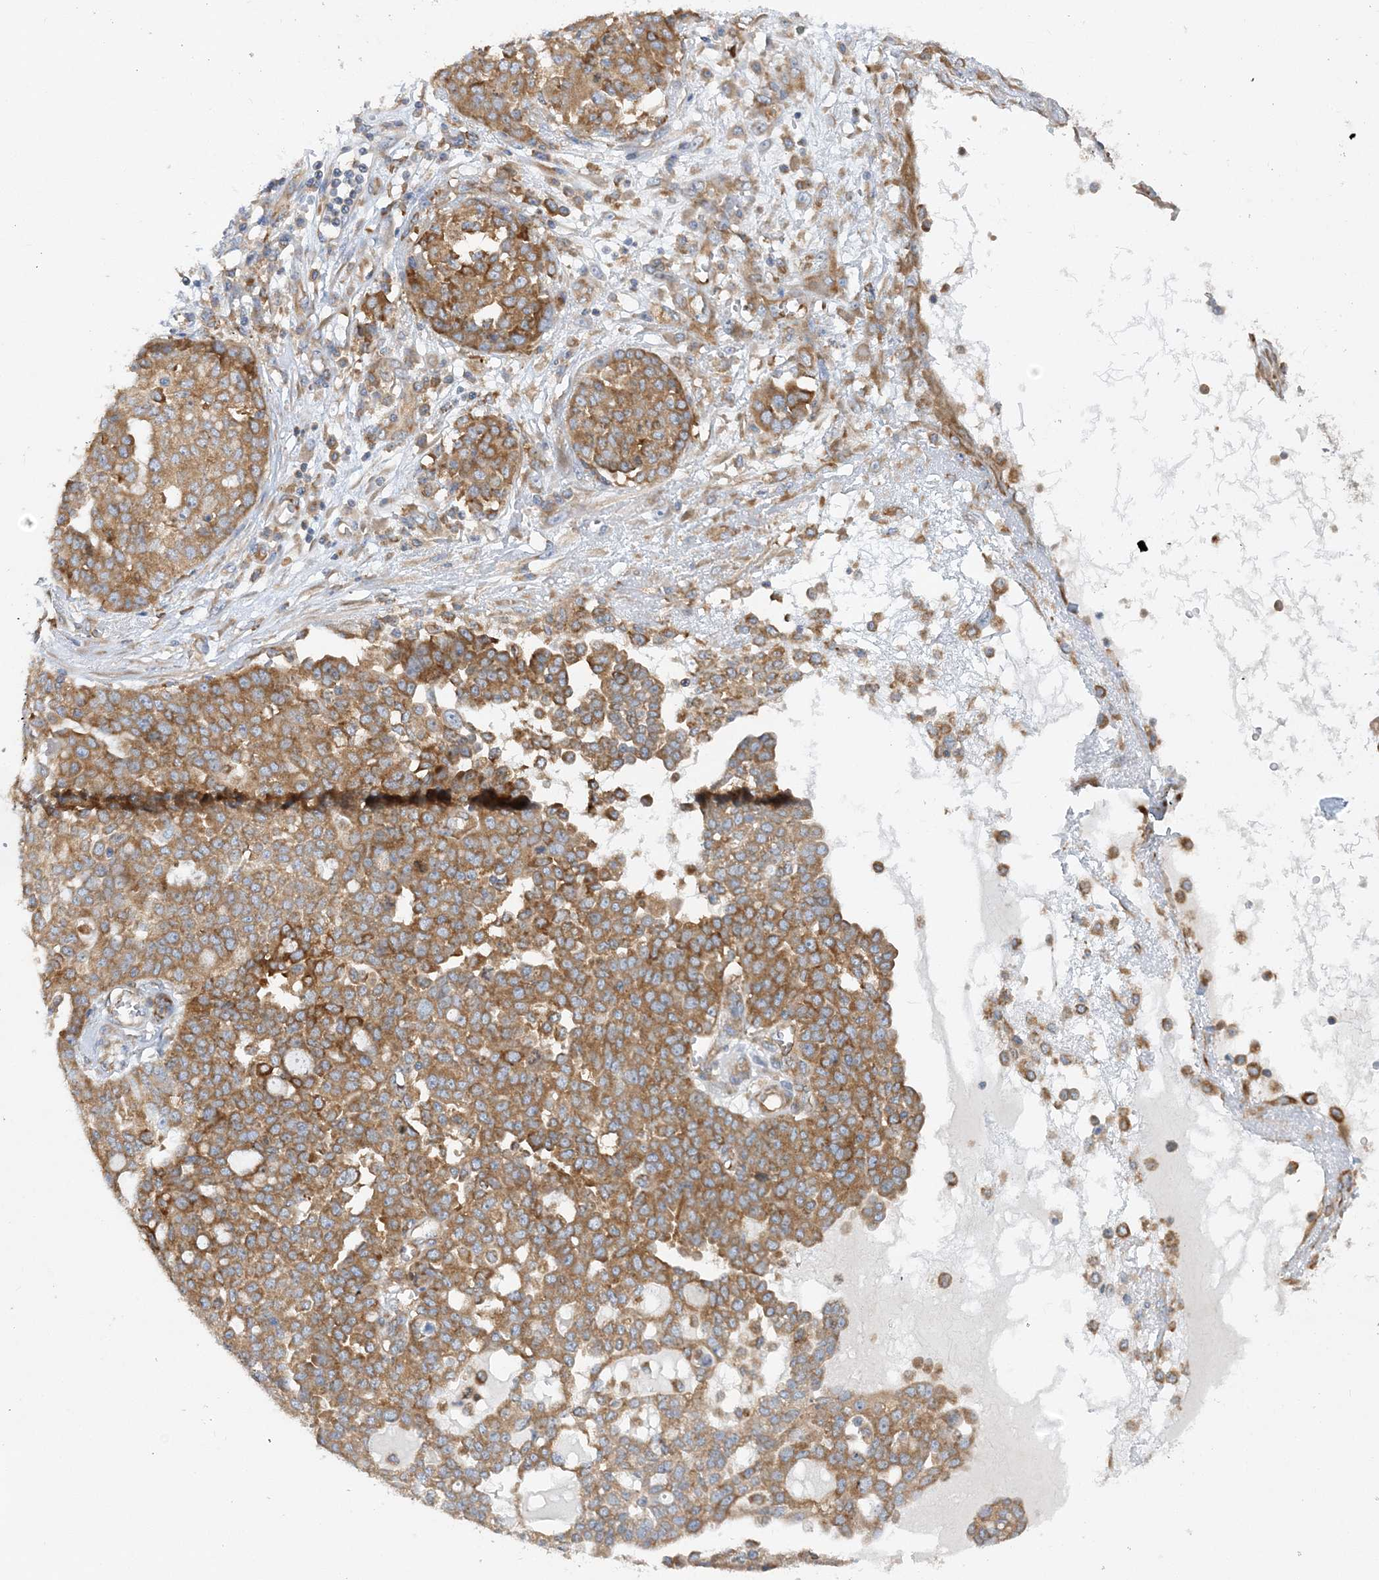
{"staining": {"intensity": "moderate", "quantity": ">75%", "location": "cytoplasmic/membranous"}, "tissue": "ovarian cancer", "cell_type": "Tumor cells", "image_type": "cancer", "snomed": [{"axis": "morphology", "description": "Cystadenocarcinoma, serous, NOS"}, {"axis": "topography", "description": "Soft tissue"}, {"axis": "topography", "description": "Ovary"}], "caption": "The immunohistochemical stain labels moderate cytoplasmic/membranous staining in tumor cells of serous cystadenocarcinoma (ovarian) tissue.", "gene": "LARP4B", "patient": {"sex": "female", "age": 57}}